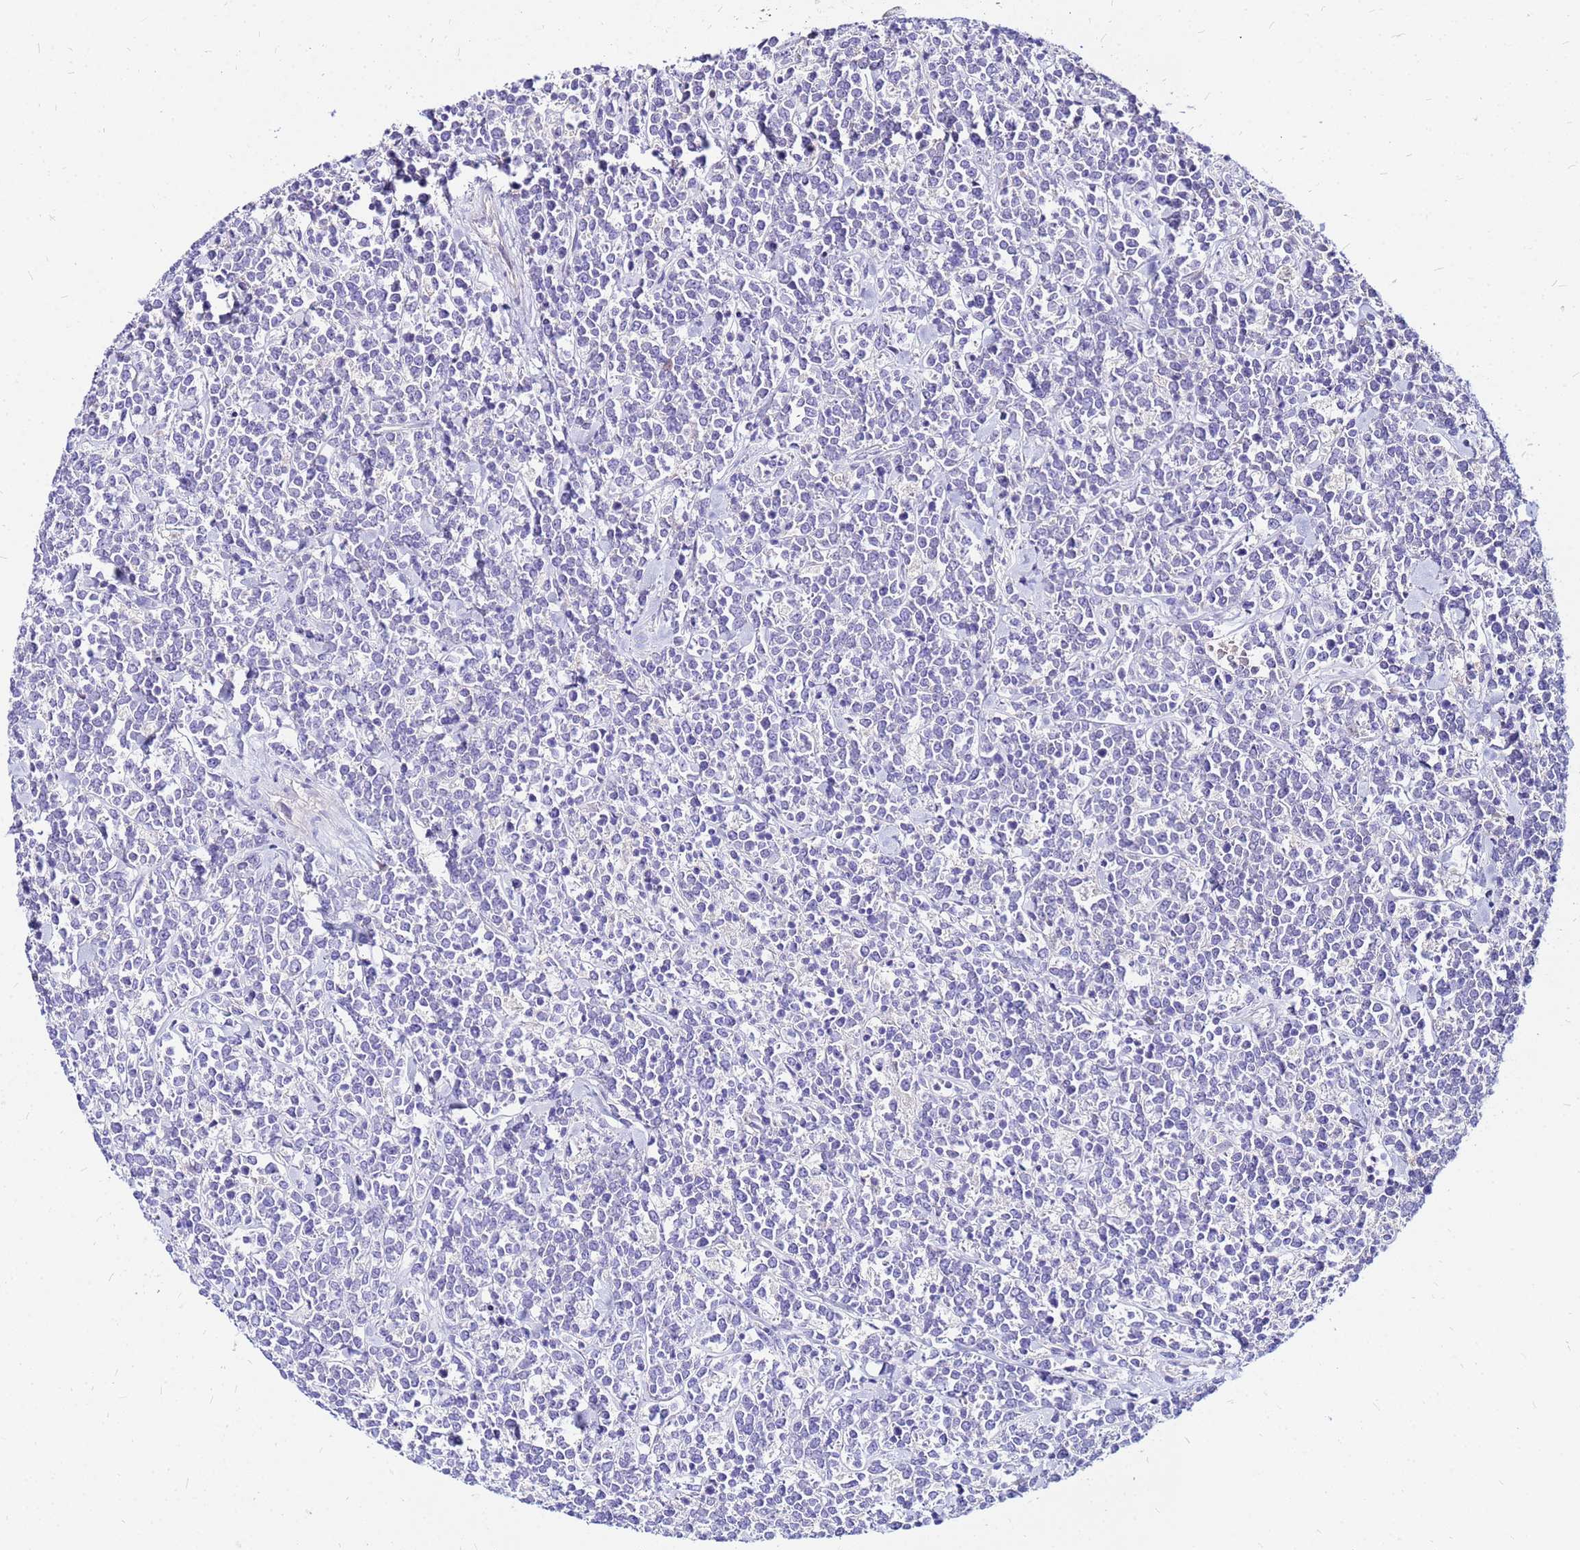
{"staining": {"intensity": "negative", "quantity": "none", "location": "none"}, "tissue": "lymphoma", "cell_type": "Tumor cells", "image_type": "cancer", "snomed": [{"axis": "morphology", "description": "Malignant lymphoma, non-Hodgkin's type, High grade"}, {"axis": "topography", "description": "Small intestine"}], "caption": "An immunohistochemistry photomicrograph of malignant lymphoma, non-Hodgkin's type (high-grade) is shown. There is no staining in tumor cells of malignant lymphoma, non-Hodgkin's type (high-grade).", "gene": "ARHGEF5", "patient": {"sex": "male", "age": 8}}